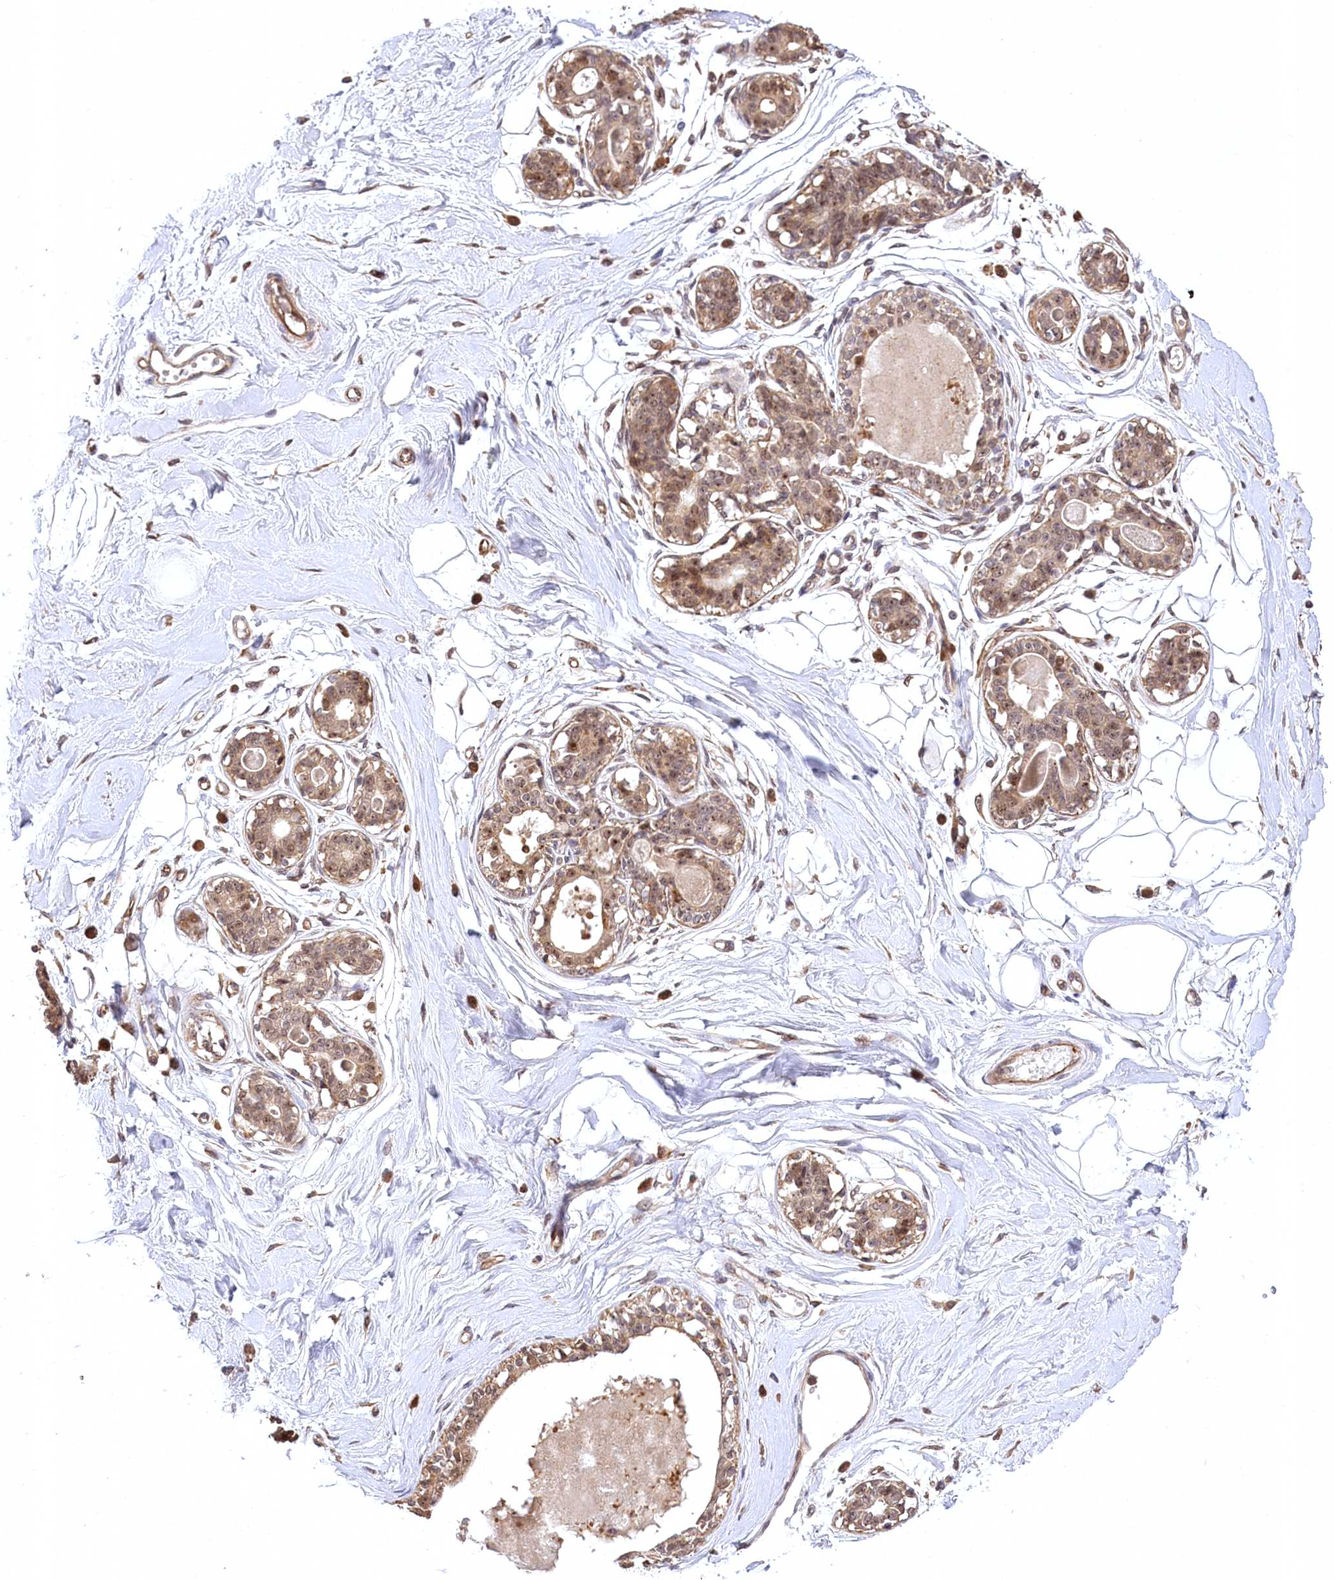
{"staining": {"intensity": "weak", "quantity": "25%-75%", "location": "cytoplasmic/membranous"}, "tissue": "breast", "cell_type": "Adipocytes", "image_type": "normal", "snomed": [{"axis": "morphology", "description": "Normal tissue, NOS"}, {"axis": "topography", "description": "Breast"}], "caption": "Normal breast reveals weak cytoplasmic/membranous expression in about 25%-75% of adipocytes, visualized by immunohistochemistry. The protein of interest is stained brown, and the nuclei are stained in blue (DAB (3,3'-diaminobenzidine) IHC with brightfield microscopy, high magnification).", "gene": "SERGEF", "patient": {"sex": "female", "age": 45}}